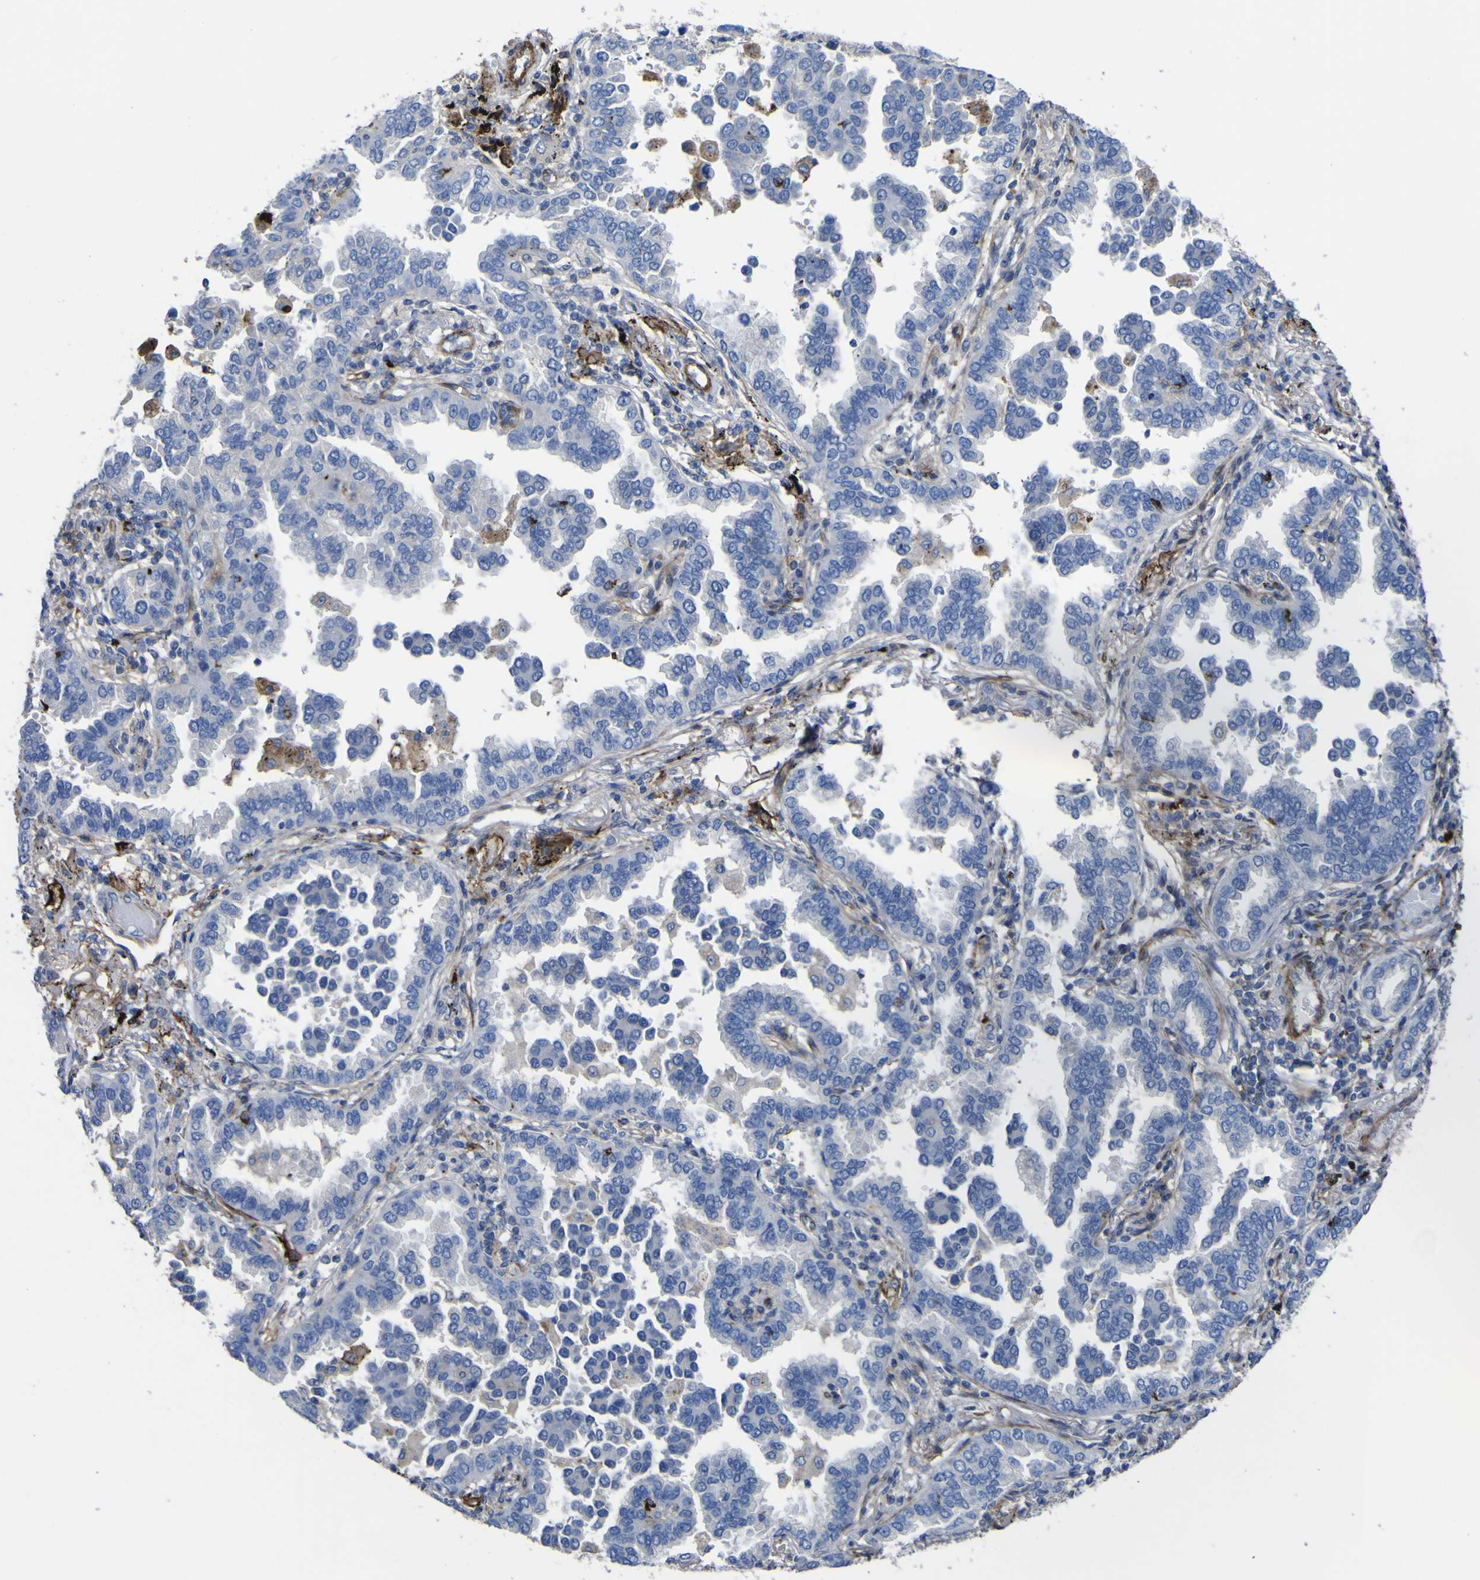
{"staining": {"intensity": "negative", "quantity": "none", "location": "none"}, "tissue": "lung cancer", "cell_type": "Tumor cells", "image_type": "cancer", "snomed": [{"axis": "morphology", "description": "Normal tissue, NOS"}, {"axis": "morphology", "description": "Adenocarcinoma, NOS"}, {"axis": "topography", "description": "Lung"}], "caption": "Immunohistochemistry image of human lung cancer stained for a protein (brown), which exhibits no expression in tumor cells.", "gene": "AGO4", "patient": {"sex": "male", "age": 59}}